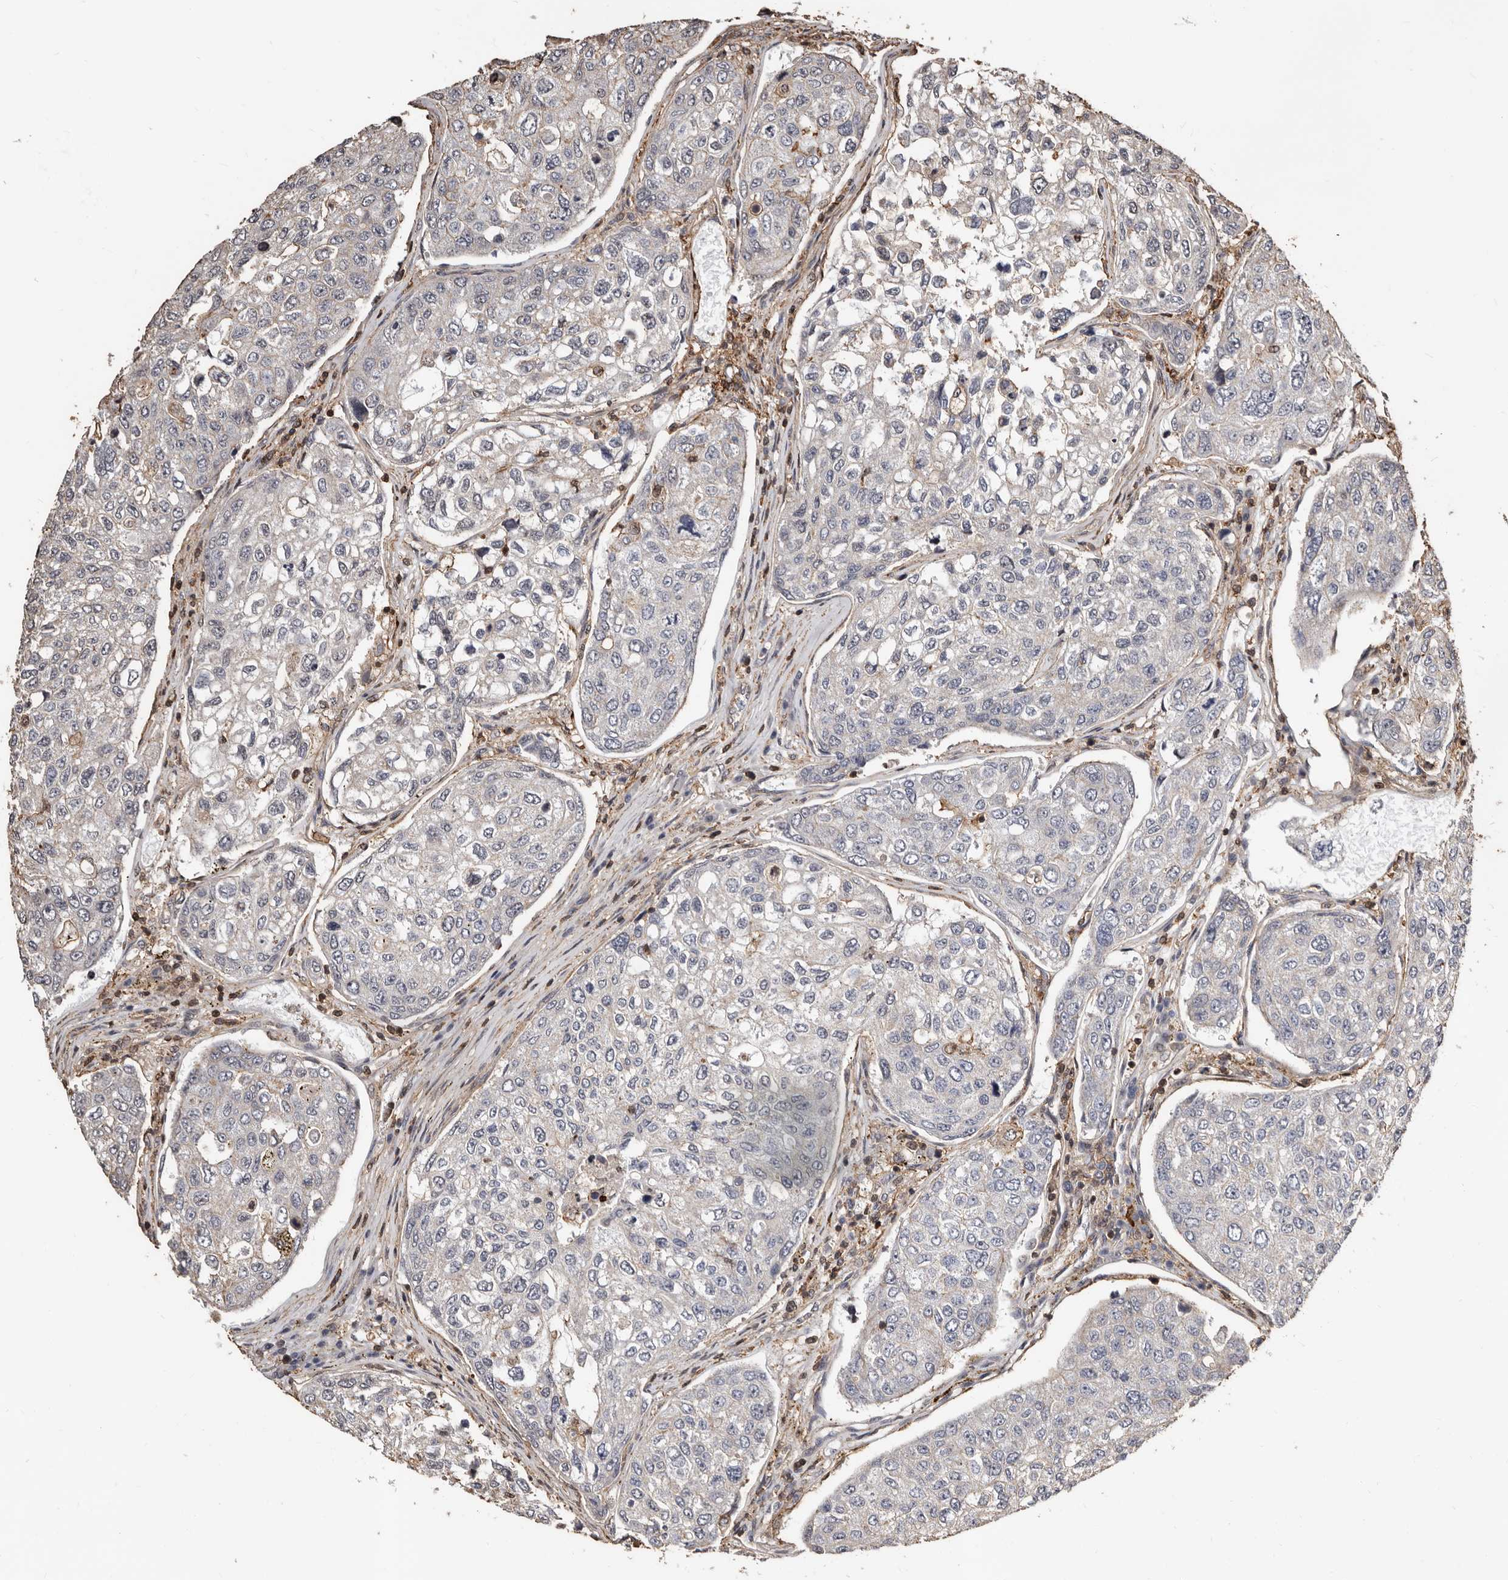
{"staining": {"intensity": "weak", "quantity": "<25%", "location": "cytoplasmic/membranous"}, "tissue": "urothelial cancer", "cell_type": "Tumor cells", "image_type": "cancer", "snomed": [{"axis": "morphology", "description": "Urothelial carcinoma, High grade"}, {"axis": "topography", "description": "Lymph node"}, {"axis": "topography", "description": "Urinary bladder"}], "caption": "Protein analysis of urothelial carcinoma (high-grade) displays no significant staining in tumor cells. The staining is performed using DAB (3,3'-diaminobenzidine) brown chromogen with nuclei counter-stained in using hematoxylin.", "gene": "GSK3A", "patient": {"sex": "male", "age": 51}}